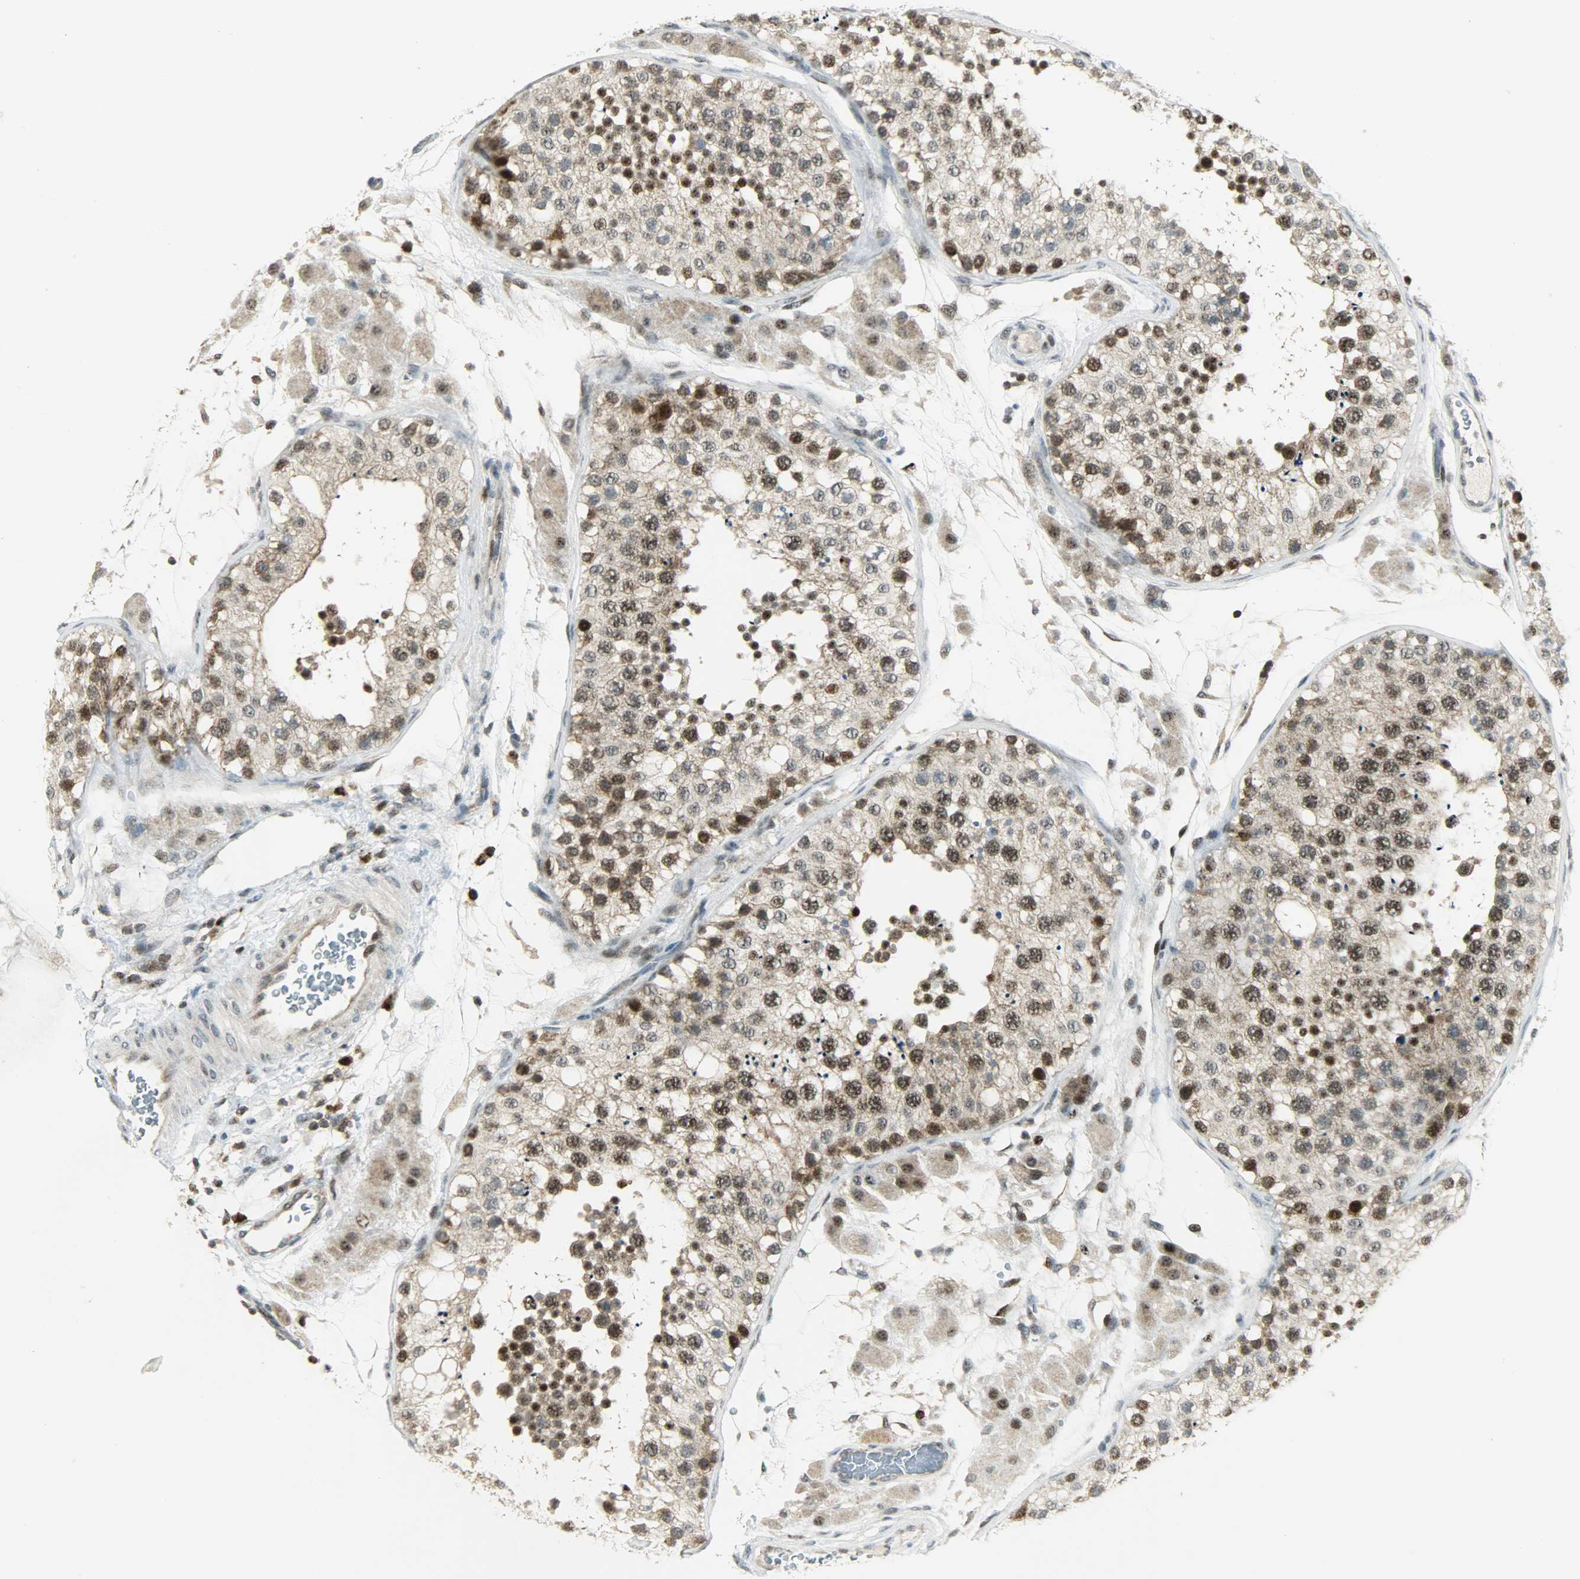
{"staining": {"intensity": "strong", "quantity": ">75%", "location": "cytoplasmic/membranous,nuclear"}, "tissue": "testis", "cell_type": "Cells in seminiferous ducts", "image_type": "normal", "snomed": [{"axis": "morphology", "description": "Normal tissue, NOS"}, {"axis": "topography", "description": "Testis"}], "caption": "High-power microscopy captured an immunohistochemistry (IHC) image of normal testis, revealing strong cytoplasmic/membranous,nuclear expression in approximately >75% of cells in seminiferous ducts. The staining is performed using DAB (3,3'-diaminobenzidine) brown chromogen to label protein expression. The nuclei are counter-stained blue using hematoxylin.", "gene": "IL15", "patient": {"sex": "male", "age": 26}}